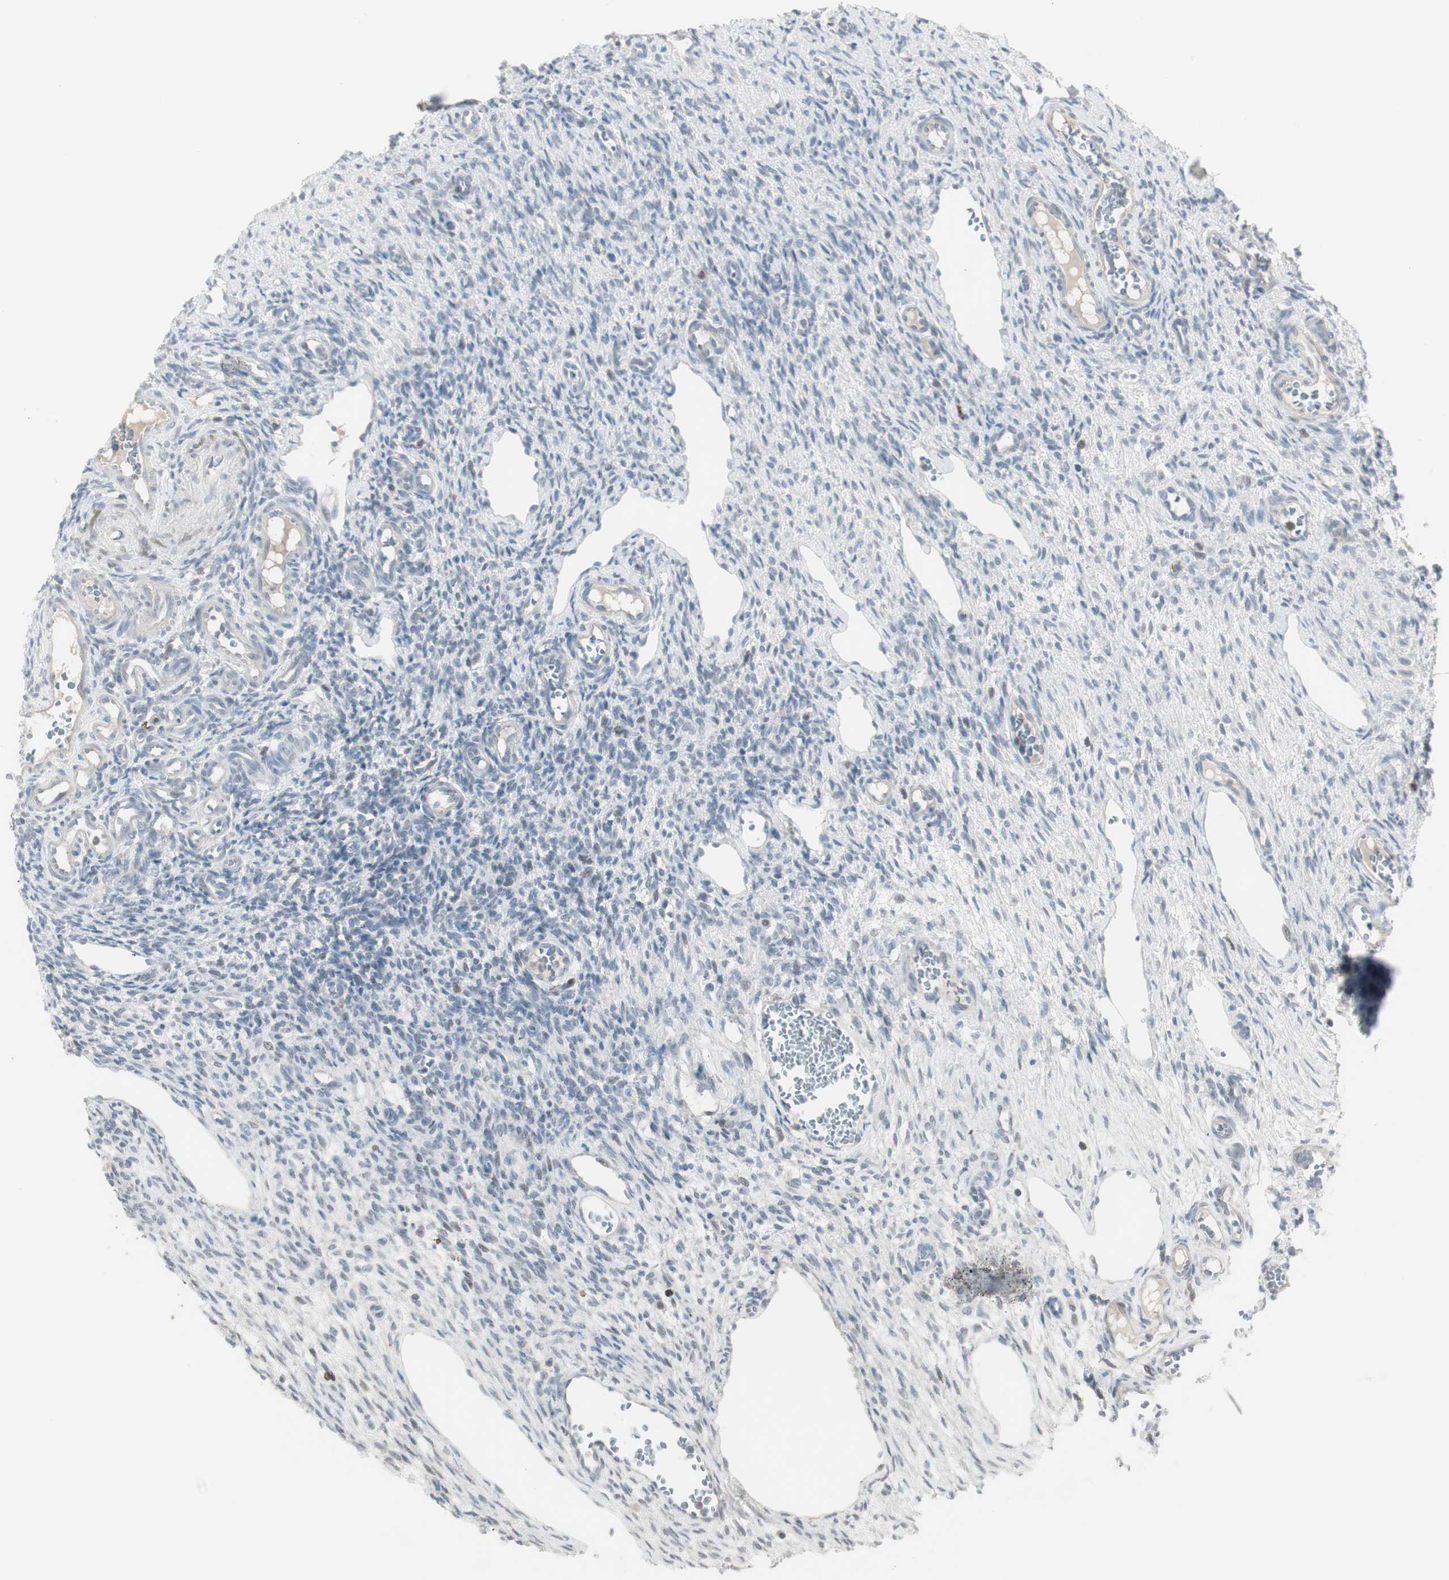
{"staining": {"intensity": "negative", "quantity": "none", "location": "none"}, "tissue": "ovary", "cell_type": "Ovarian stroma cells", "image_type": "normal", "snomed": [{"axis": "morphology", "description": "Normal tissue, NOS"}, {"axis": "topography", "description": "Ovary"}], "caption": "The histopathology image displays no significant expression in ovarian stroma cells of ovary. The staining is performed using DAB brown chromogen with nuclei counter-stained in using hematoxylin.", "gene": "MAP4K4", "patient": {"sex": "female", "age": 33}}